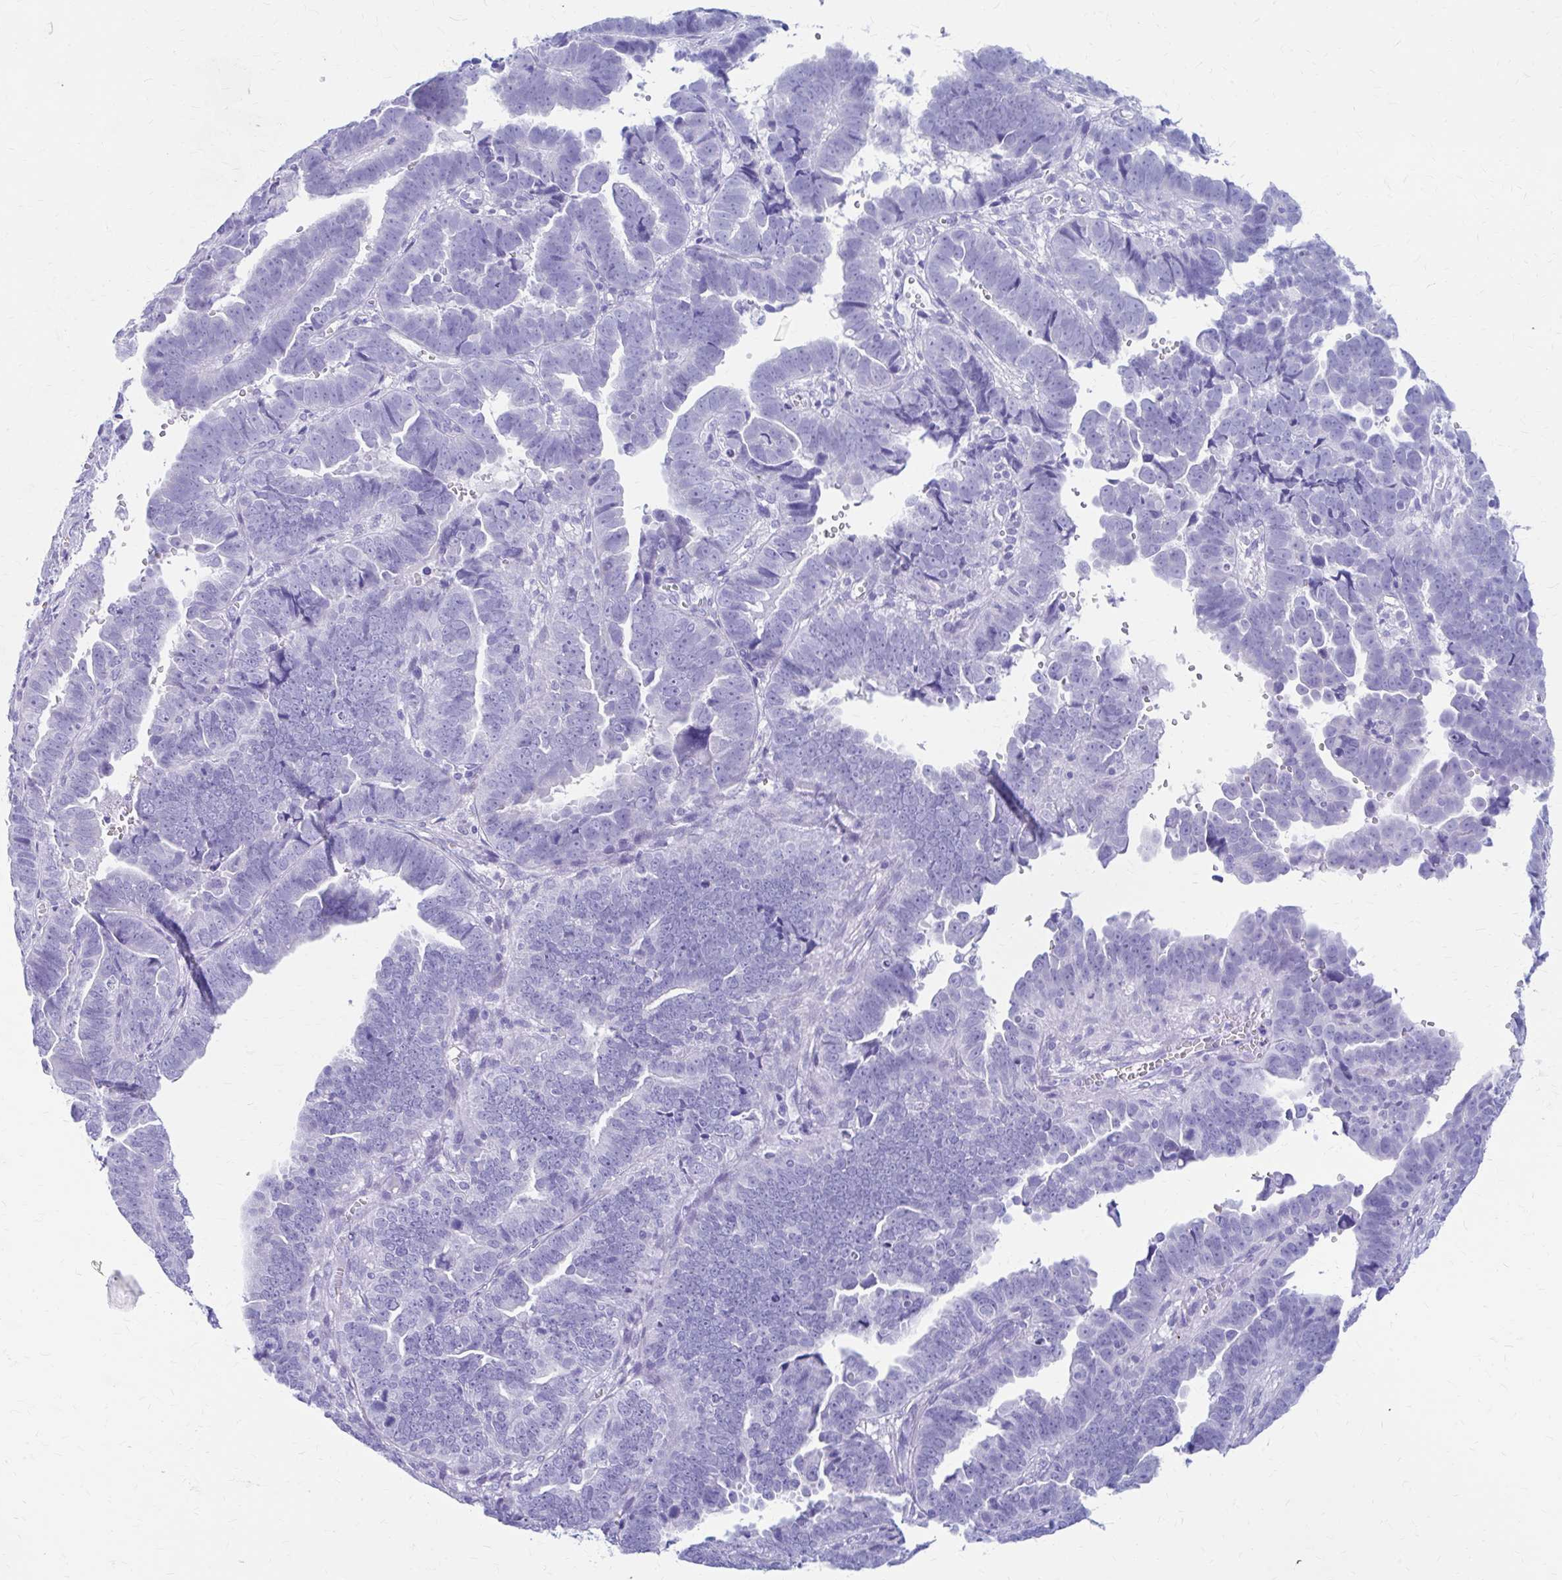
{"staining": {"intensity": "negative", "quantity": "none", "location": "none"}, "tissue": "endometrial cancer", "cell_type": "Tumor cells", "image_type": "cancer", "snomed": [{"axis": "morphology", "description": "Adenocarcinoma, NOS"}, {"axis": "topography", "description": "Endometrium"}], "caption": "IHC micrograph of neoplastic tissue: human adenocarcinoma (endometrial) stained with DAB displays no significant protein positivity in tumor cells.", "gene": "NSG2", "patient": {"sex": "female", "age": 75}}